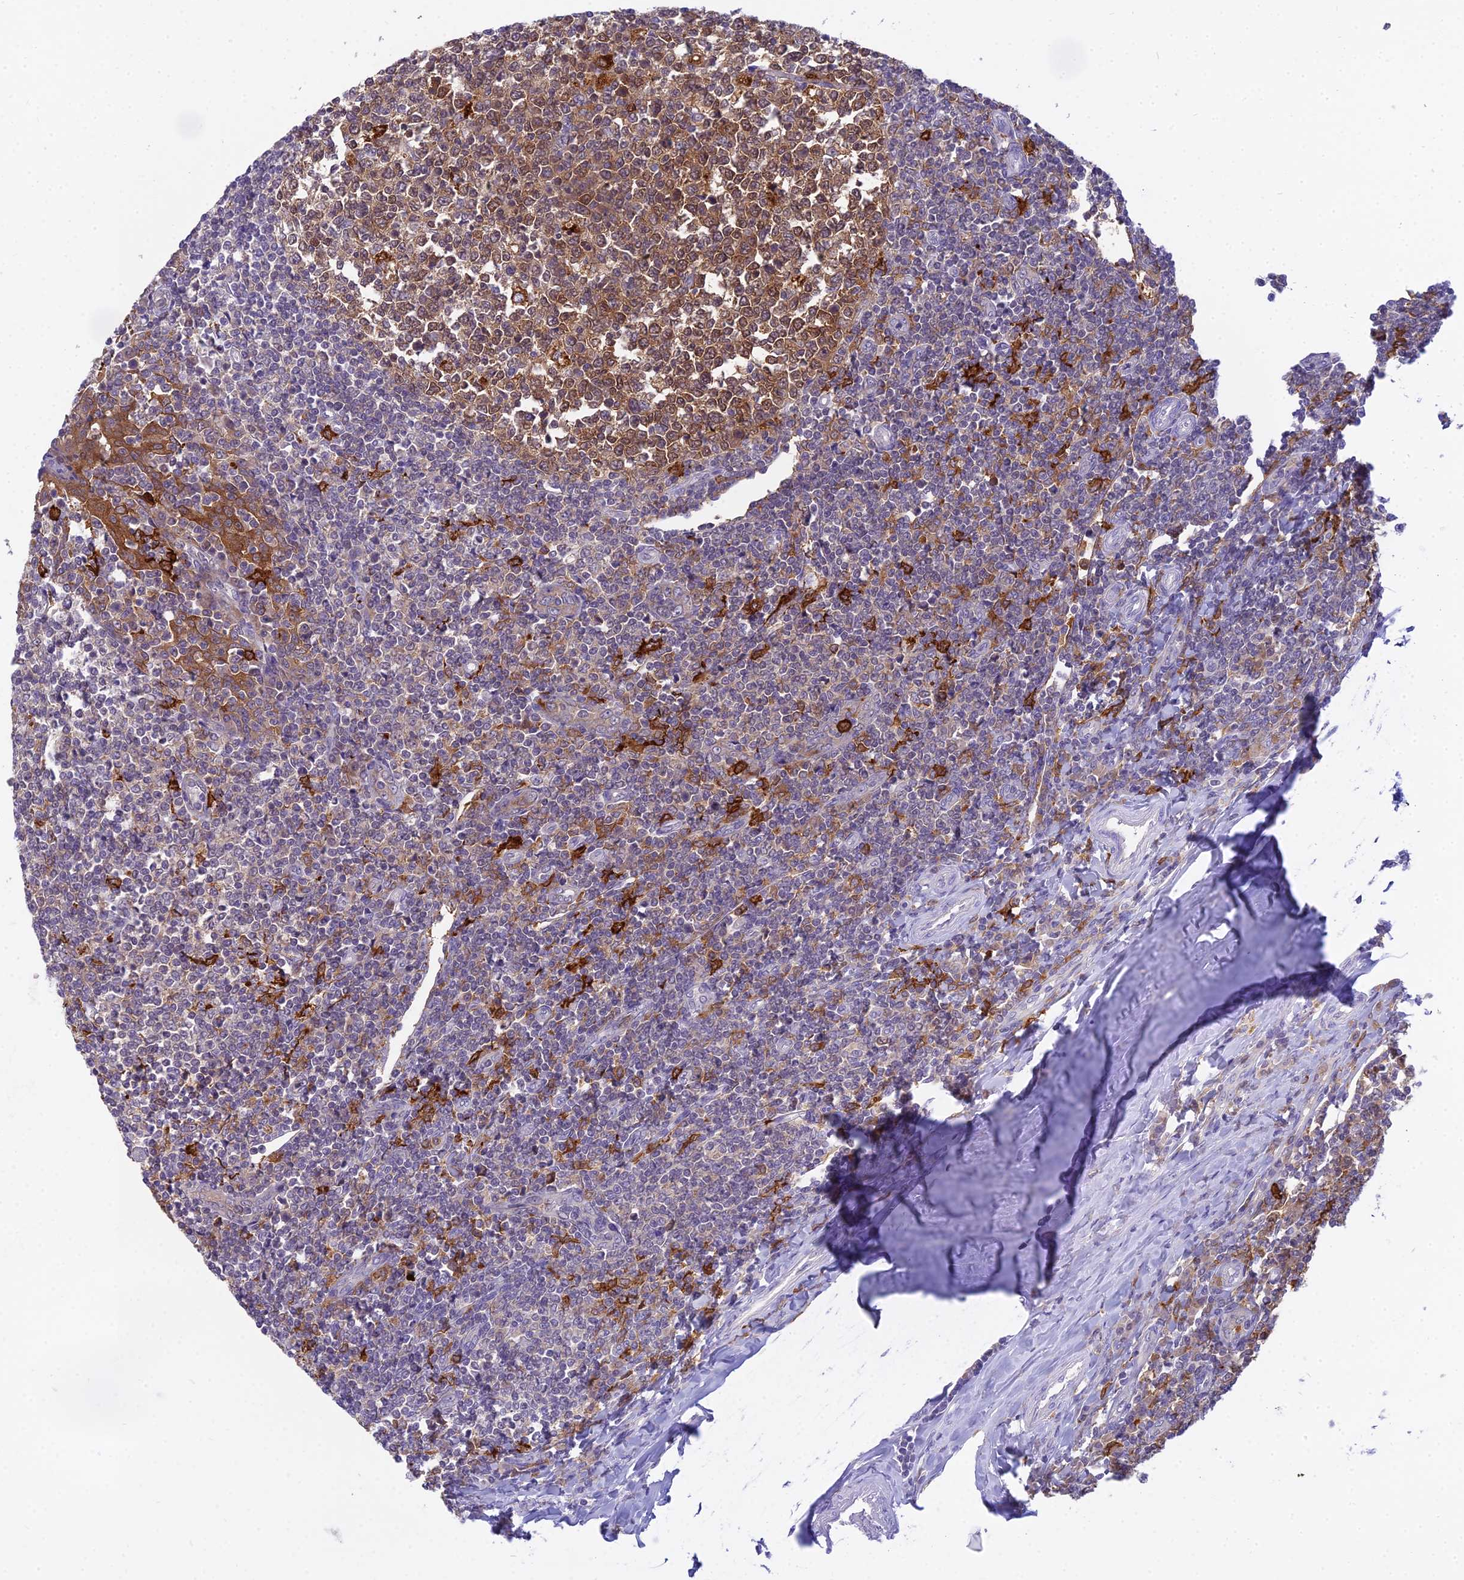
{"staining": {"intensity": "moderate", "quantity": ">75%", "location": "cytoplasmic/membranous,nuclear"}, "tissue": "tonsil", "cell_type": "Germinal center cells", "image_type": "normal", "snomed": [{"axis": "morphology", "description": "Normal tissue, NOS"}, {"axis": "topography", "description": "Tonsil"}], "caption": "Immunohistochemical staining of unremarkable tonsil demonstrates moderate cytoplasmic/membranous,nuclear protein expression in about >75% of germinal center cells.", "gene": "UBE2G1", "patient": {"sex": "female", "age": 19}}